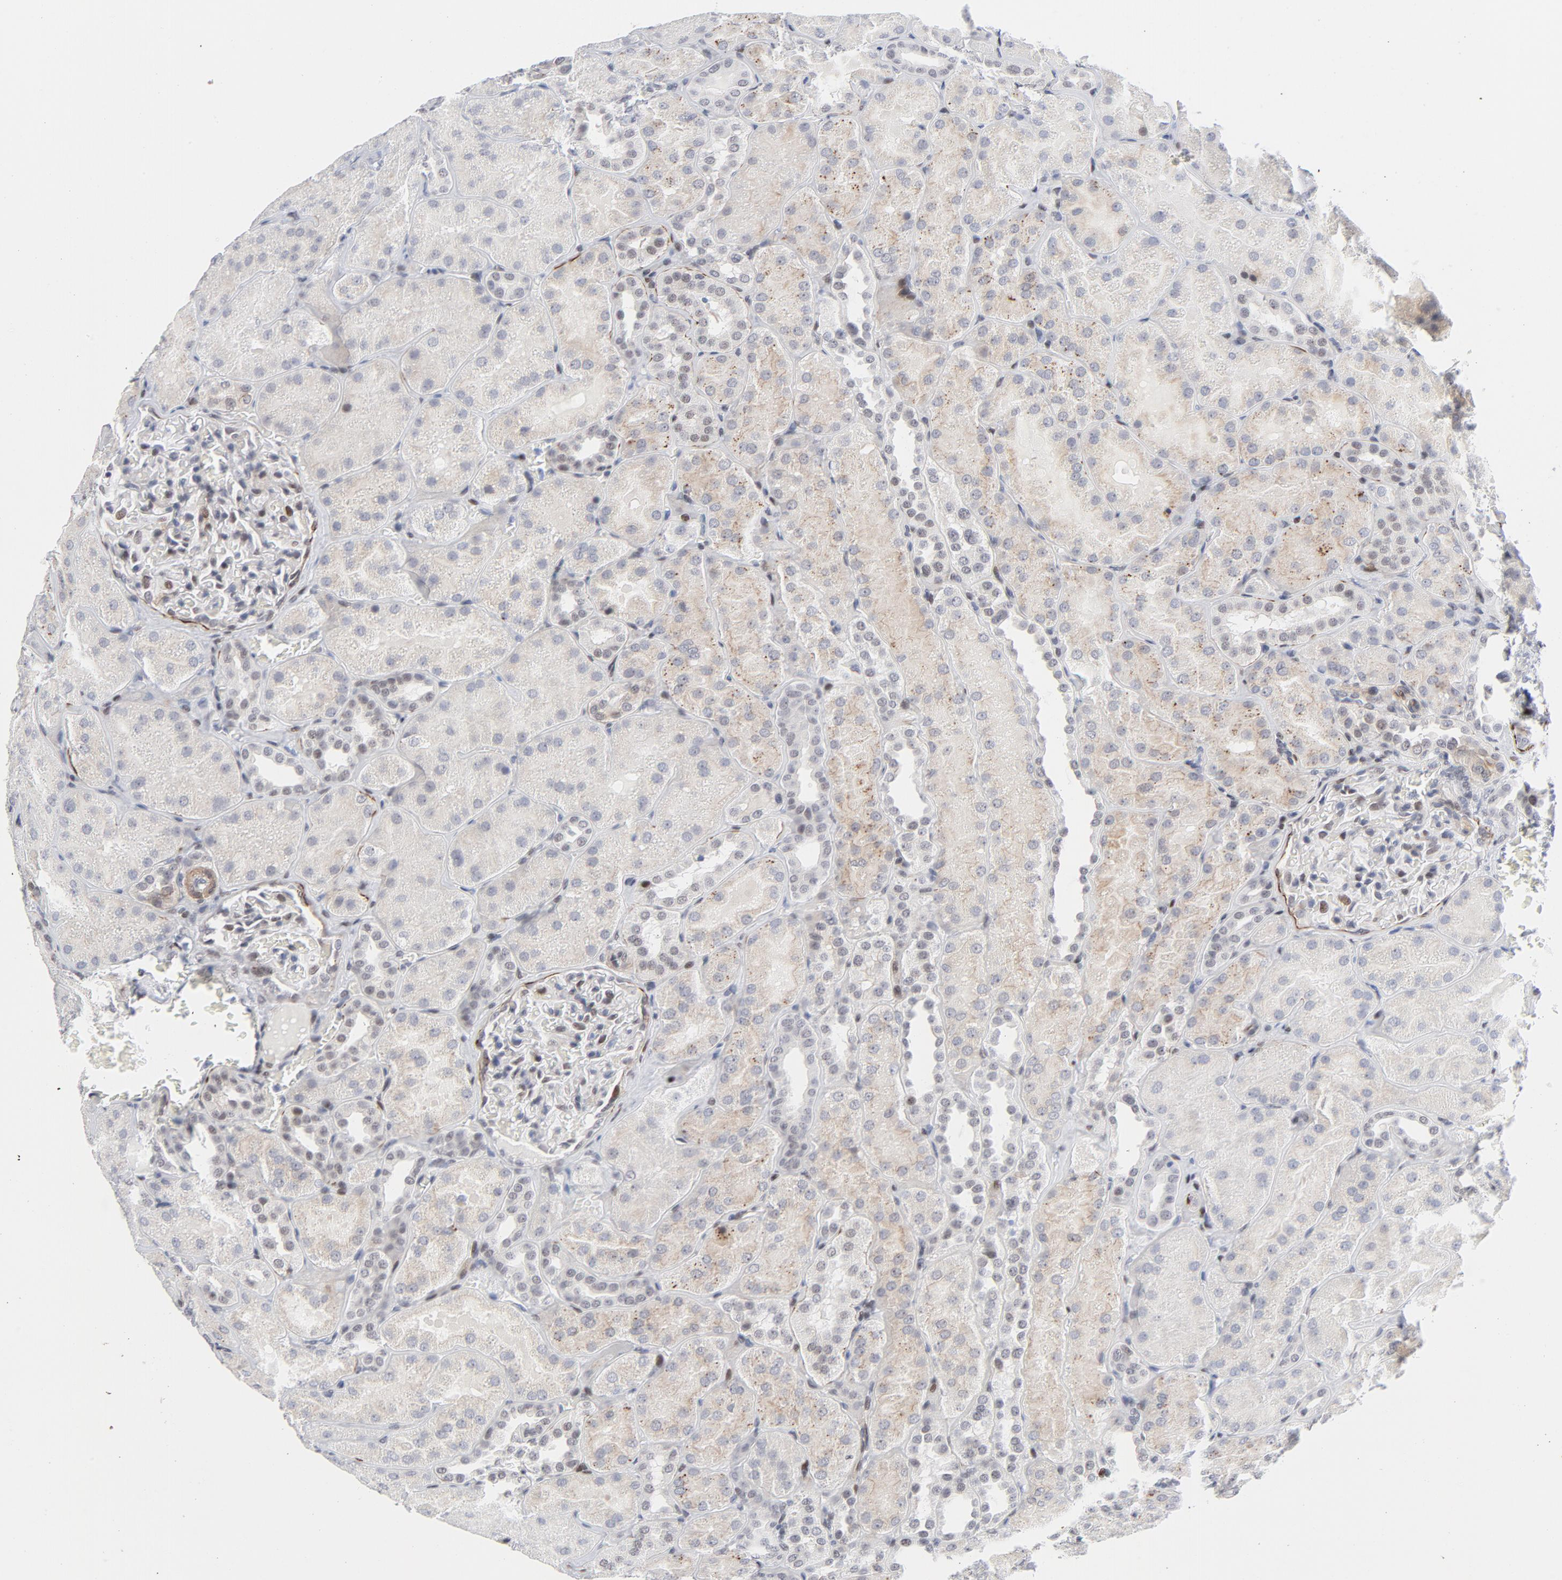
{"staining": {"intensity": "weak", "quantity": "<25%", "location": "nuclear"}, "tissue": "kidney", "cell_type": "Cells in glomeruli", "image_type": "normal", "snomed": [{"axis": "morphology", "description": "Normal tissue, NOS"}, {"axis": "topography", "description": "Kidney"}], "caption": "High power microscopy photomicrograph of an IHC histopathology image of unremarkable kidney, revealing no significant expression in cells in glomeruli.", "gene": "NFIC", "patient": {"sex": "male", "age": 28}}